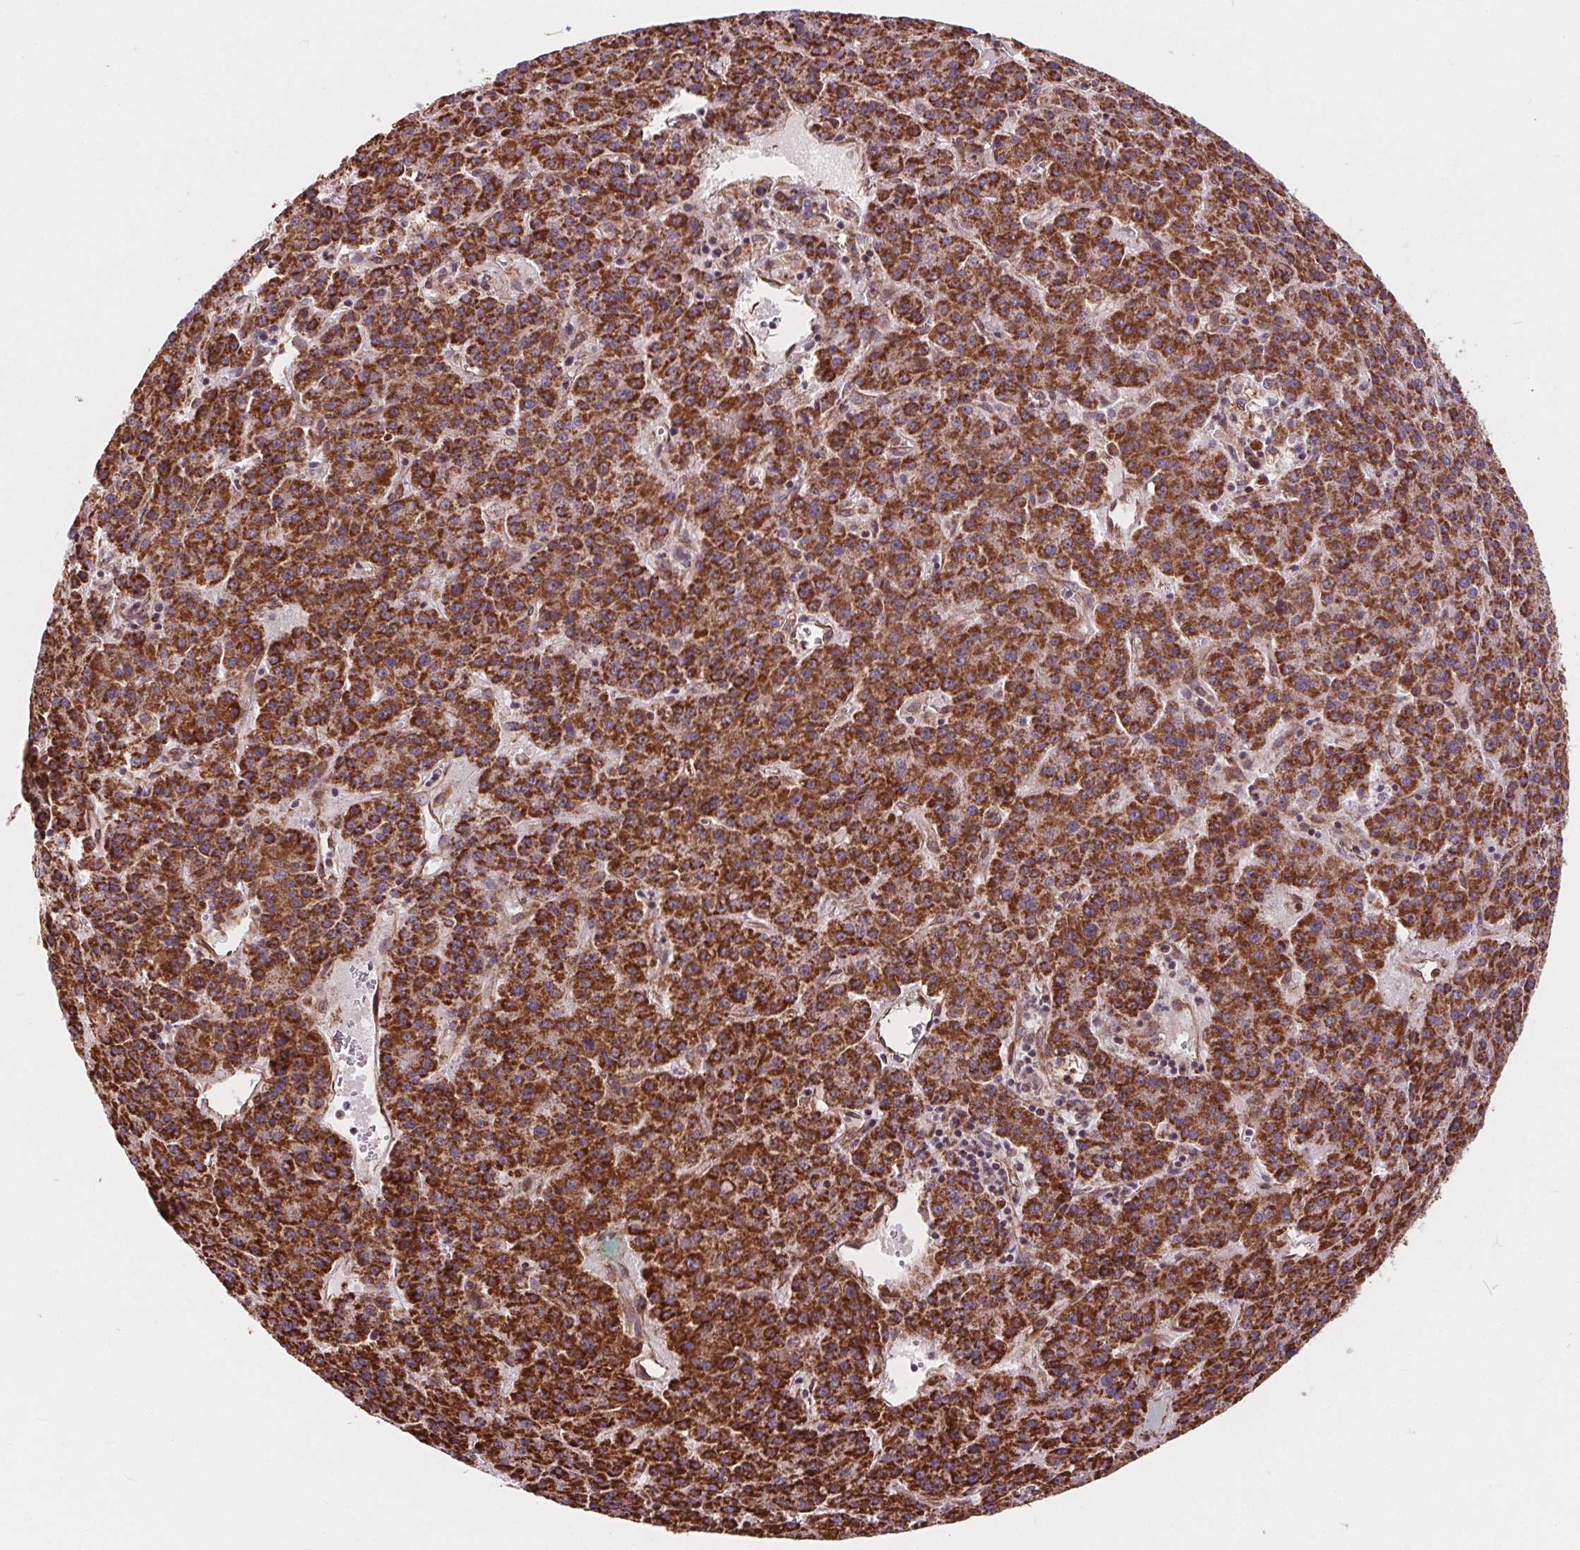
{"staining": {"intensity": "strong", "quantity": ">75%", "location": "cytoplasmic/membranous"}, "tissue": "liver cancer", "cell_type": "Tumor cells", "image_type": "cancer", "snomed": [{"axis": "morphology", "description": "Carcinoma, Hepatocellular, NOS"}, {"axis": "topography", "description": "Liver"}], "caption": "Liver hepatocellular carcinoma stained for a protein (brown) shows strong cytoplasmic/membranous positive staining in approximately >75% of tumor cells.", "gene": "PLSCR3", "patient": {"sex": "female", "age": 58}}